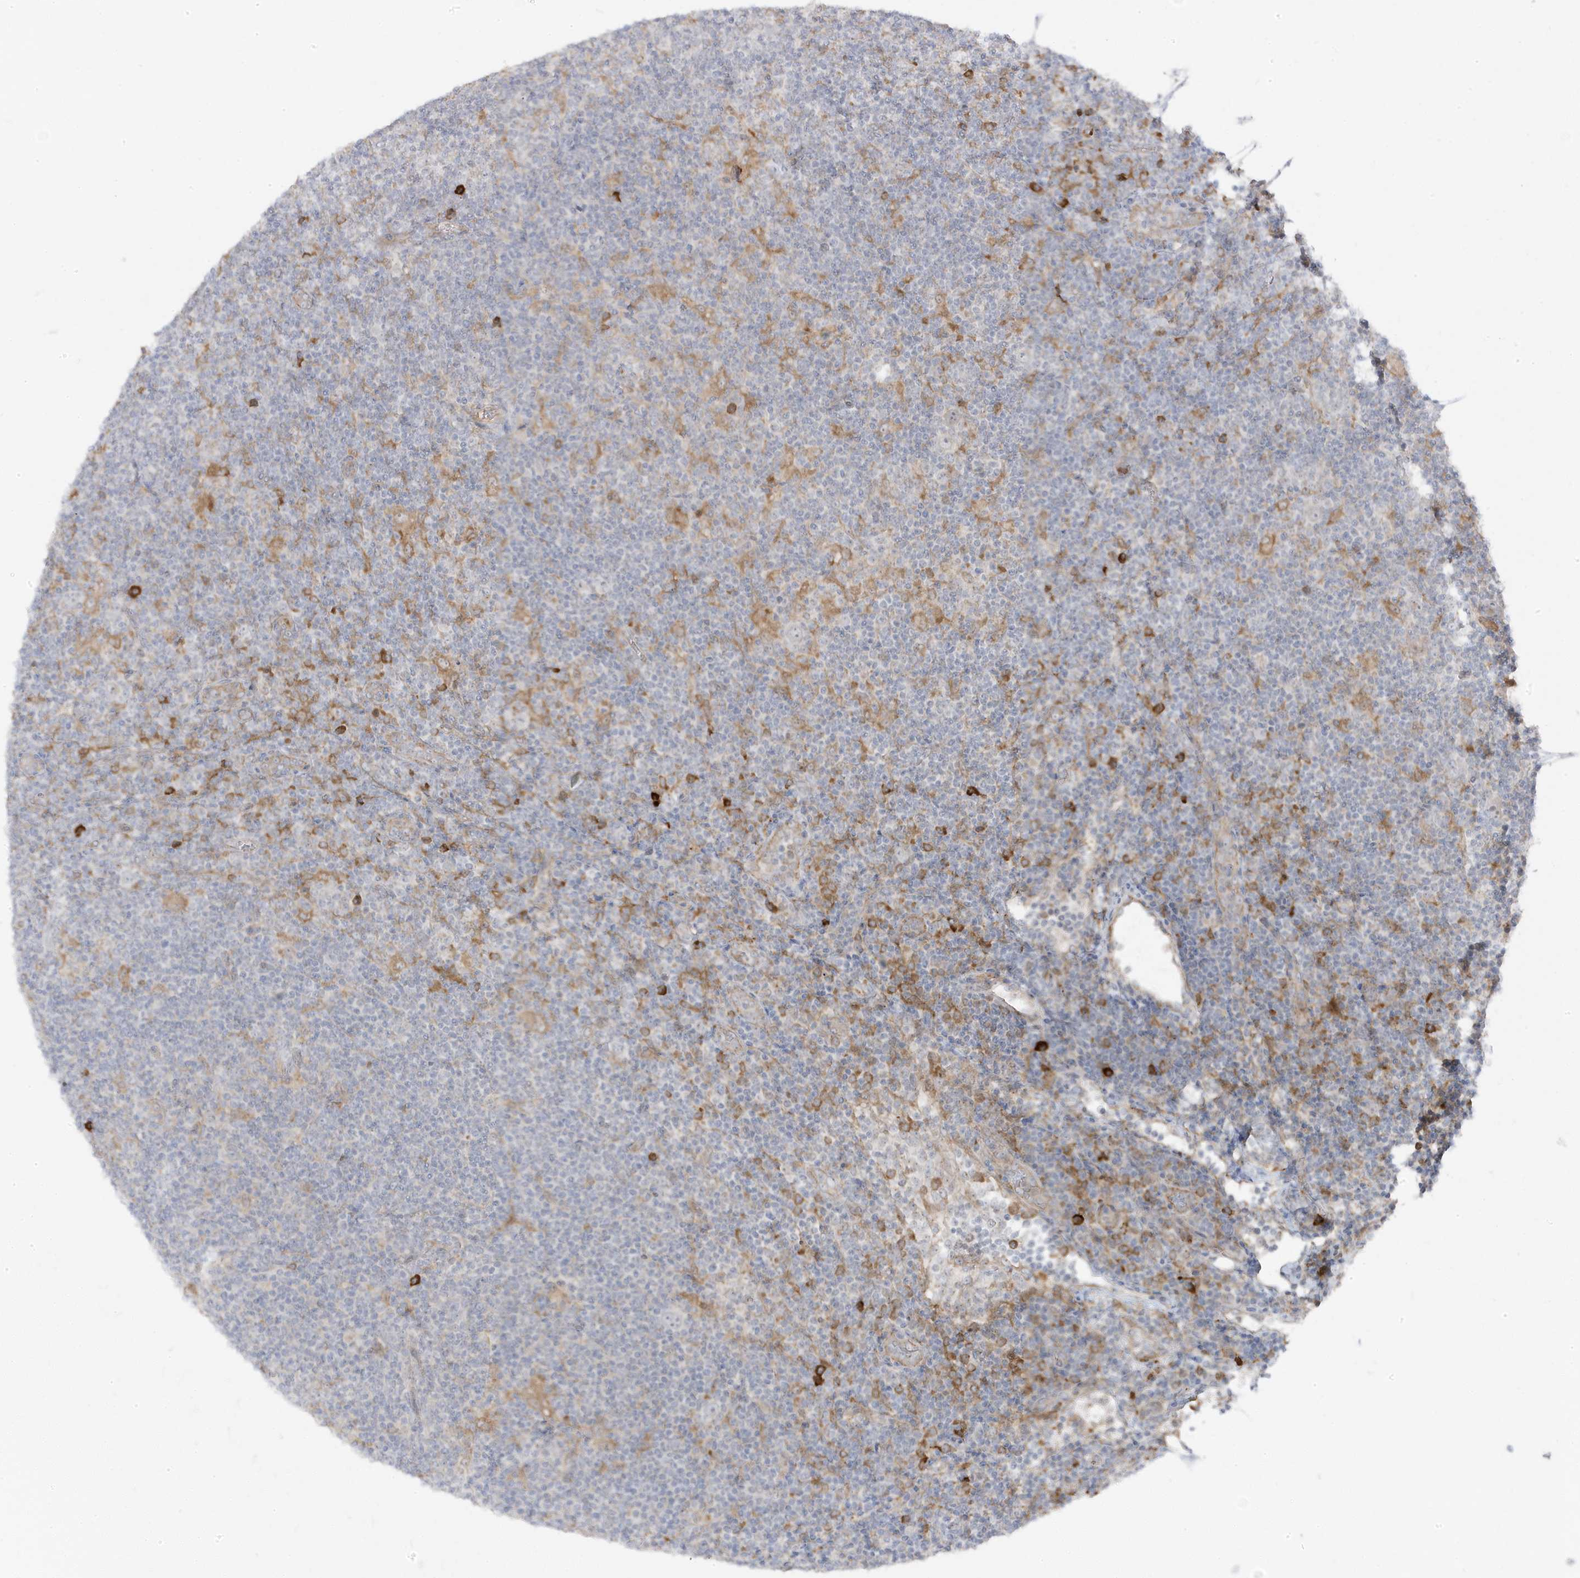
{"staining": {"intensity": "negative", "quantity": "none", "location": "none"}, "tissue": "lymphoma", "cell_type": "Tumor cells", "image_type": "cancer", "snomed": [{"axis": "morphology", "description": "Hodgkin's disease, NOS"}, {"axis": "topography", "description": "Lymph node"}], "caption": "The image shows no staining of tumor cells in Hodgkin's disease.", "gene": "ZNF654", "patient": {"sex": "female", "age": 57}}